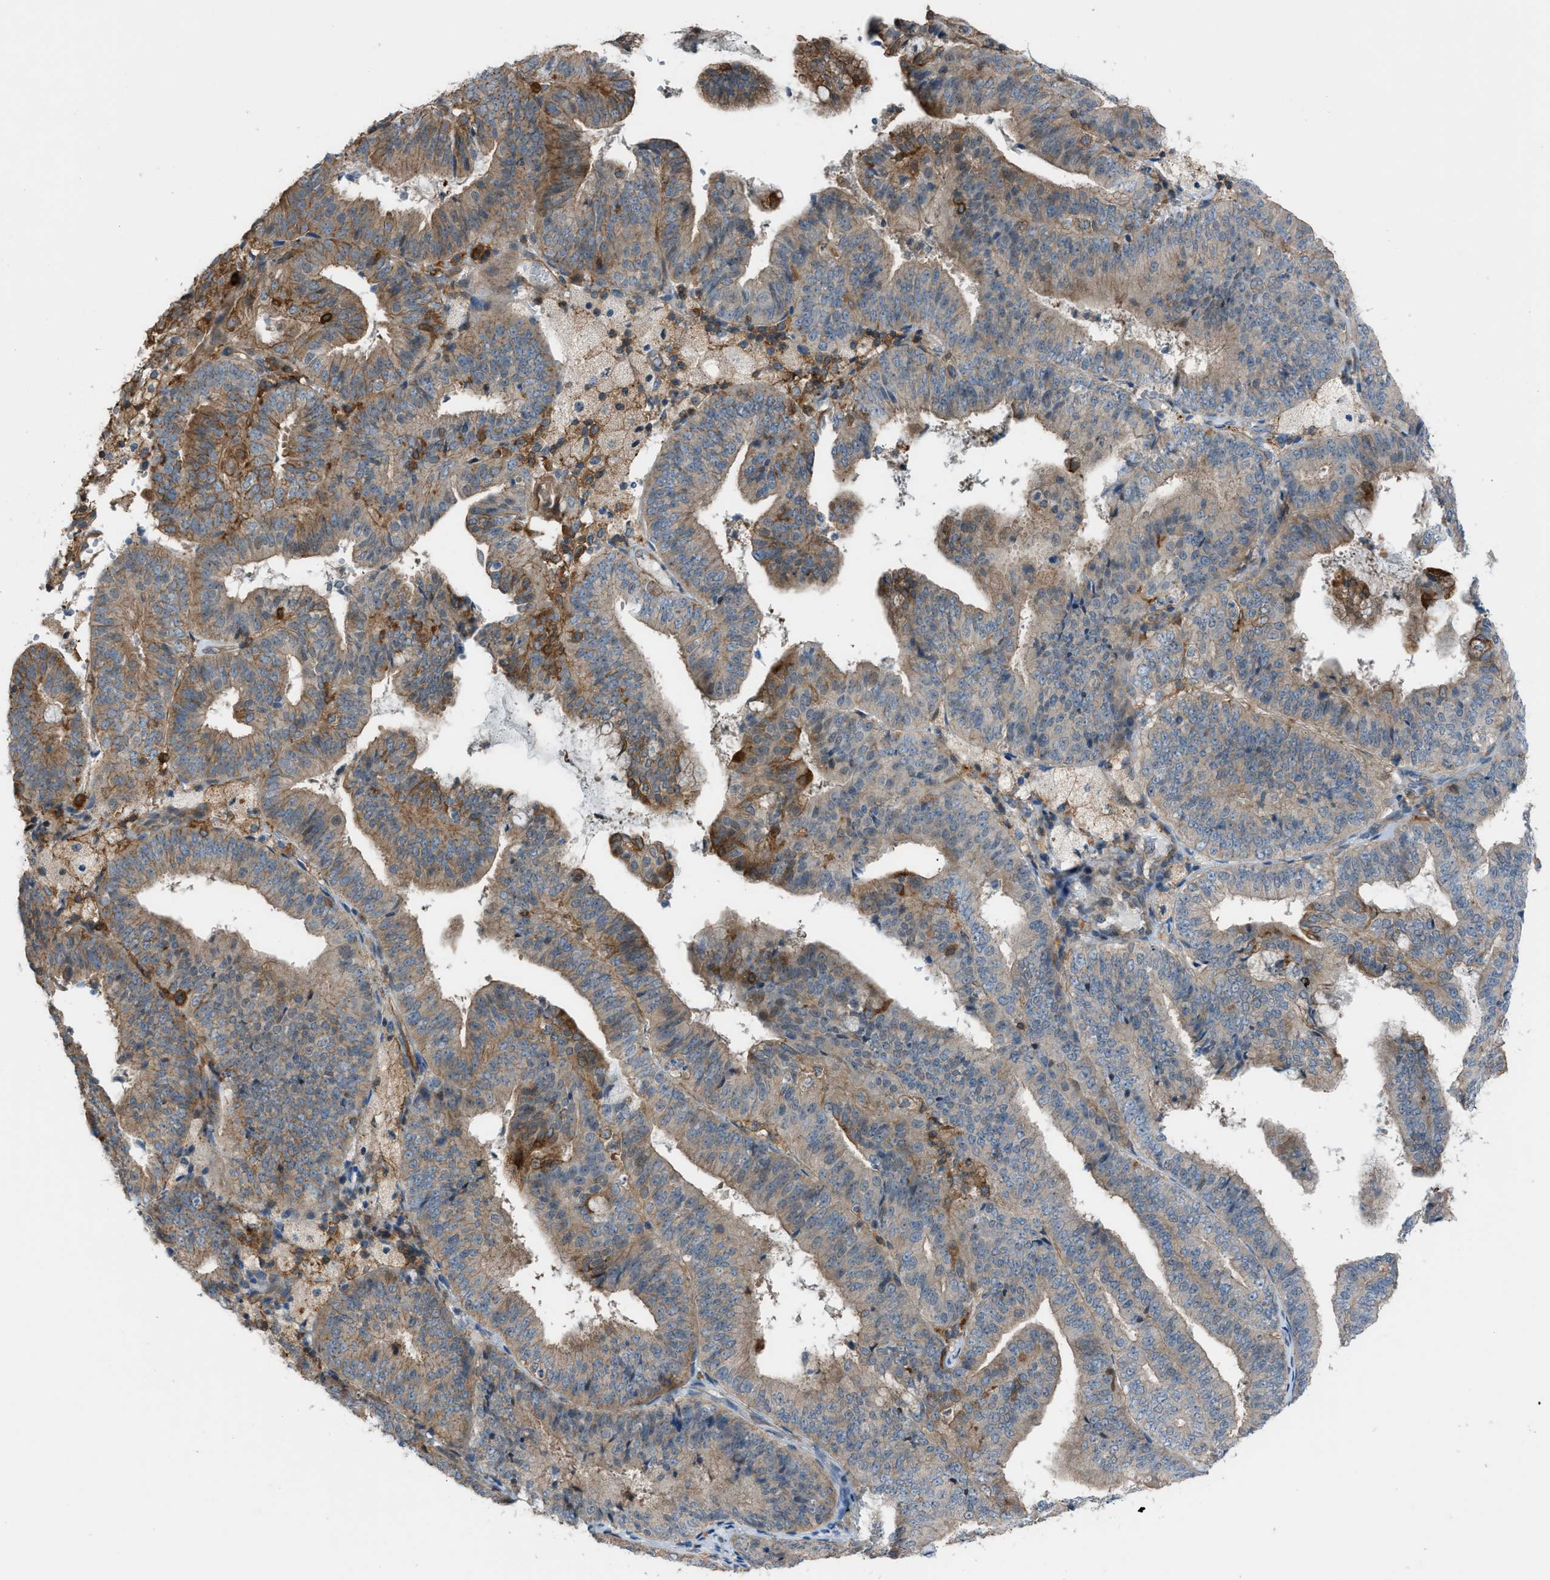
{"staining": {"intensity": "moderate", "quantity": "25%-75%", "location": "cytoplasmic/membranous"}, "tissue": "endometrial cancer", "cell_type": "Tumor cells", "image_type": "cancer", "snomed": [{"axis": "morphology", "description": "Adenocarcinoma, NOS"}, {"axis": "topography", "description": "Endometrium"}], "caption": "Immunohistochemical staining of adenocarcinoma (endometrial) reveals moderate cytoplasmic/membranous protein positivity in approximately 25%-75% of tumor cells.", "gene": "DYRK1A", "patient": {"sex": "female", "age": 63}}